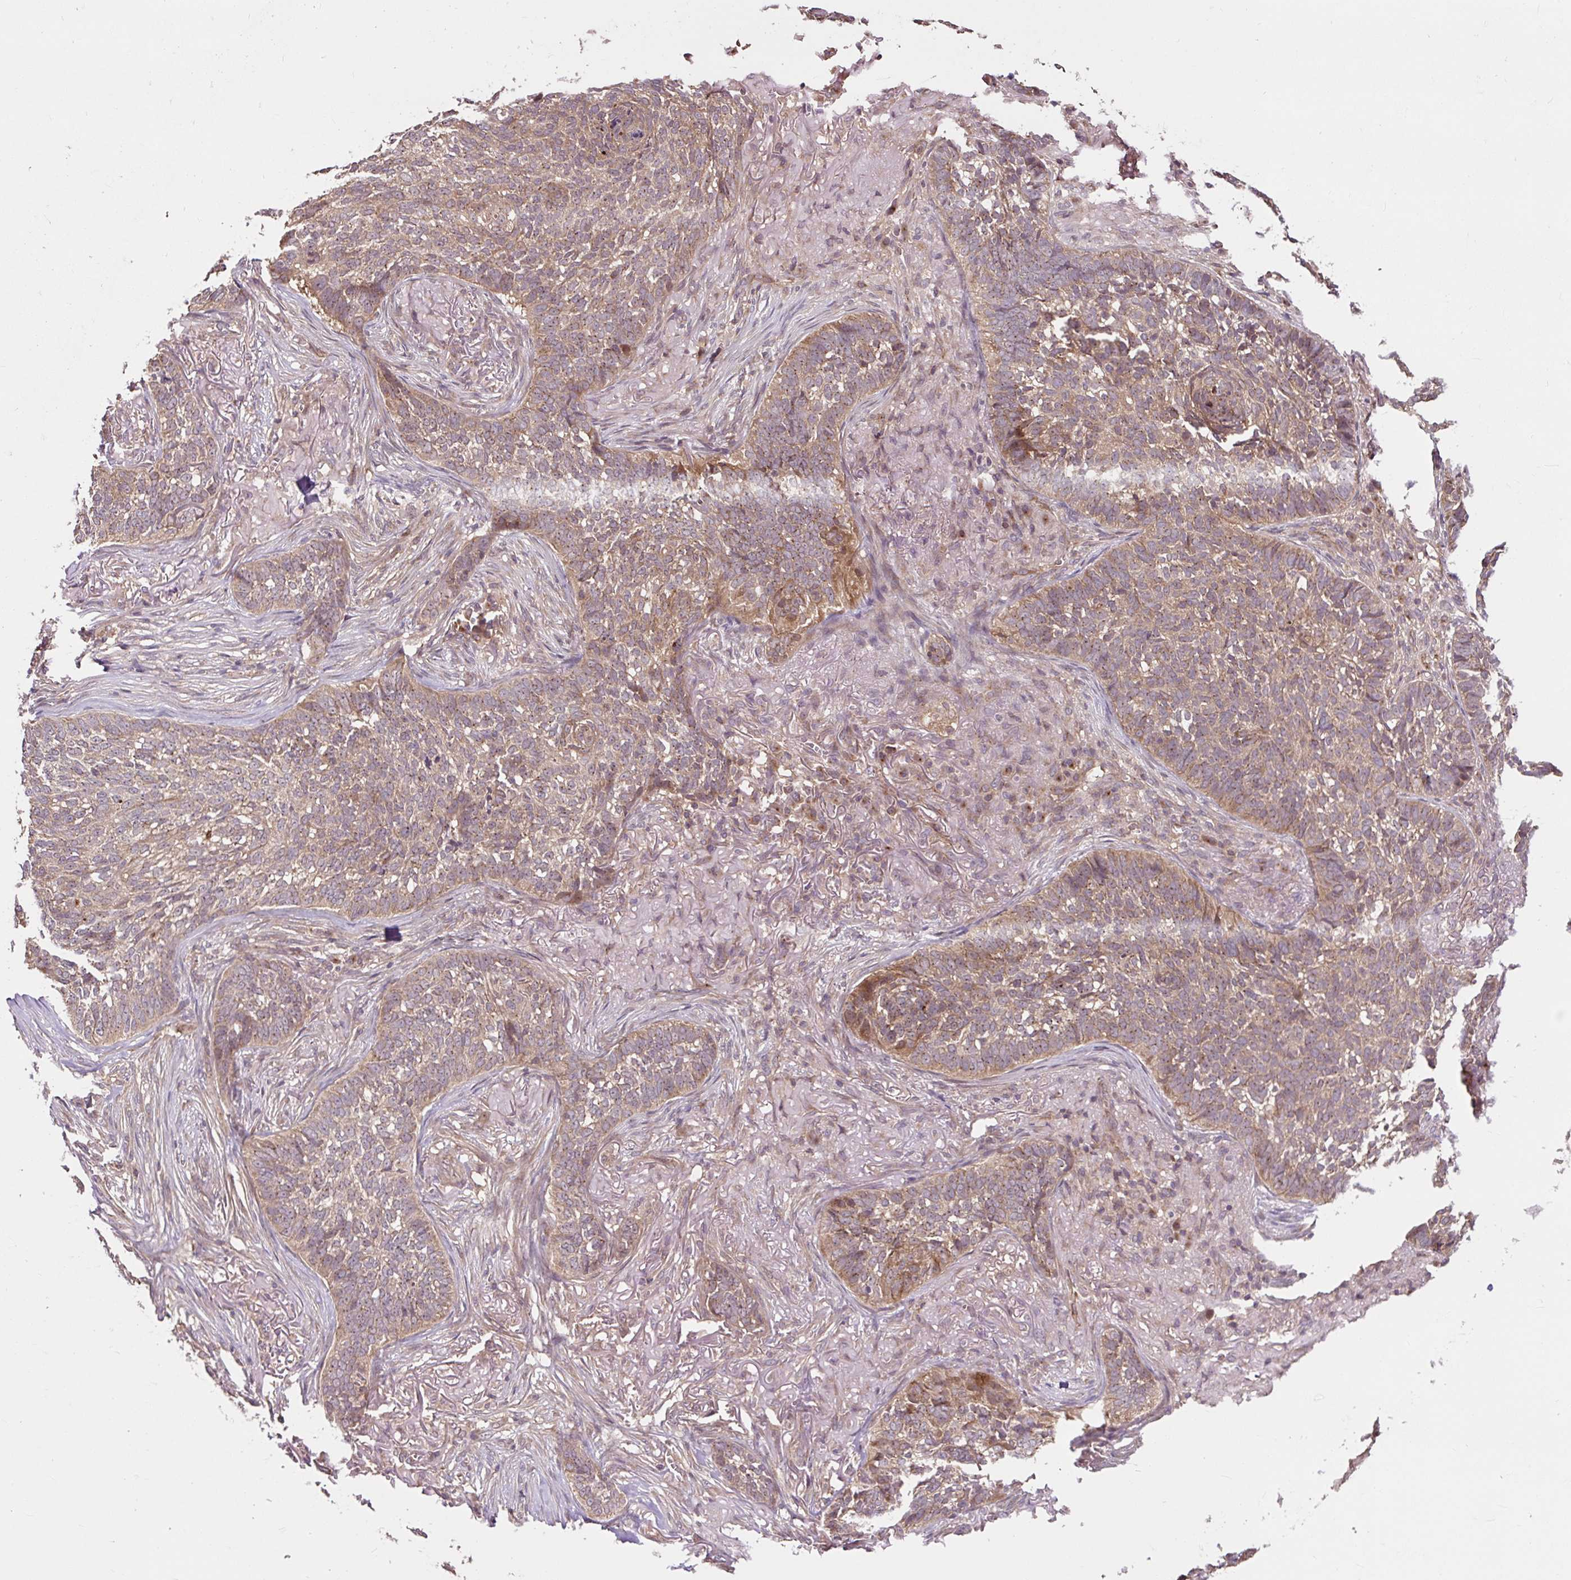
{"staining": {"intensity": "moderate", "quantity": "25%-75%", "location": "cytoplasmic/membranous"}, "tissue": "skin cancer", "cell_type": "Tumor cells", "image_type": "cancer", "snomed": [{"axis": "morphology", "description": "Basal cell carcinoma"}, {"axis": "topography", "description": "Skin"}], "caption": "This histopathology image exhibits immunohistochemistry (IHC) staining of skin basal cell carcinoma, with medium moderate cytoplasmic/membranous positivity in about 25%-75% of tumor cells.", "gene": "MMS19", "patient": {"sex": "male", "age": 85}}